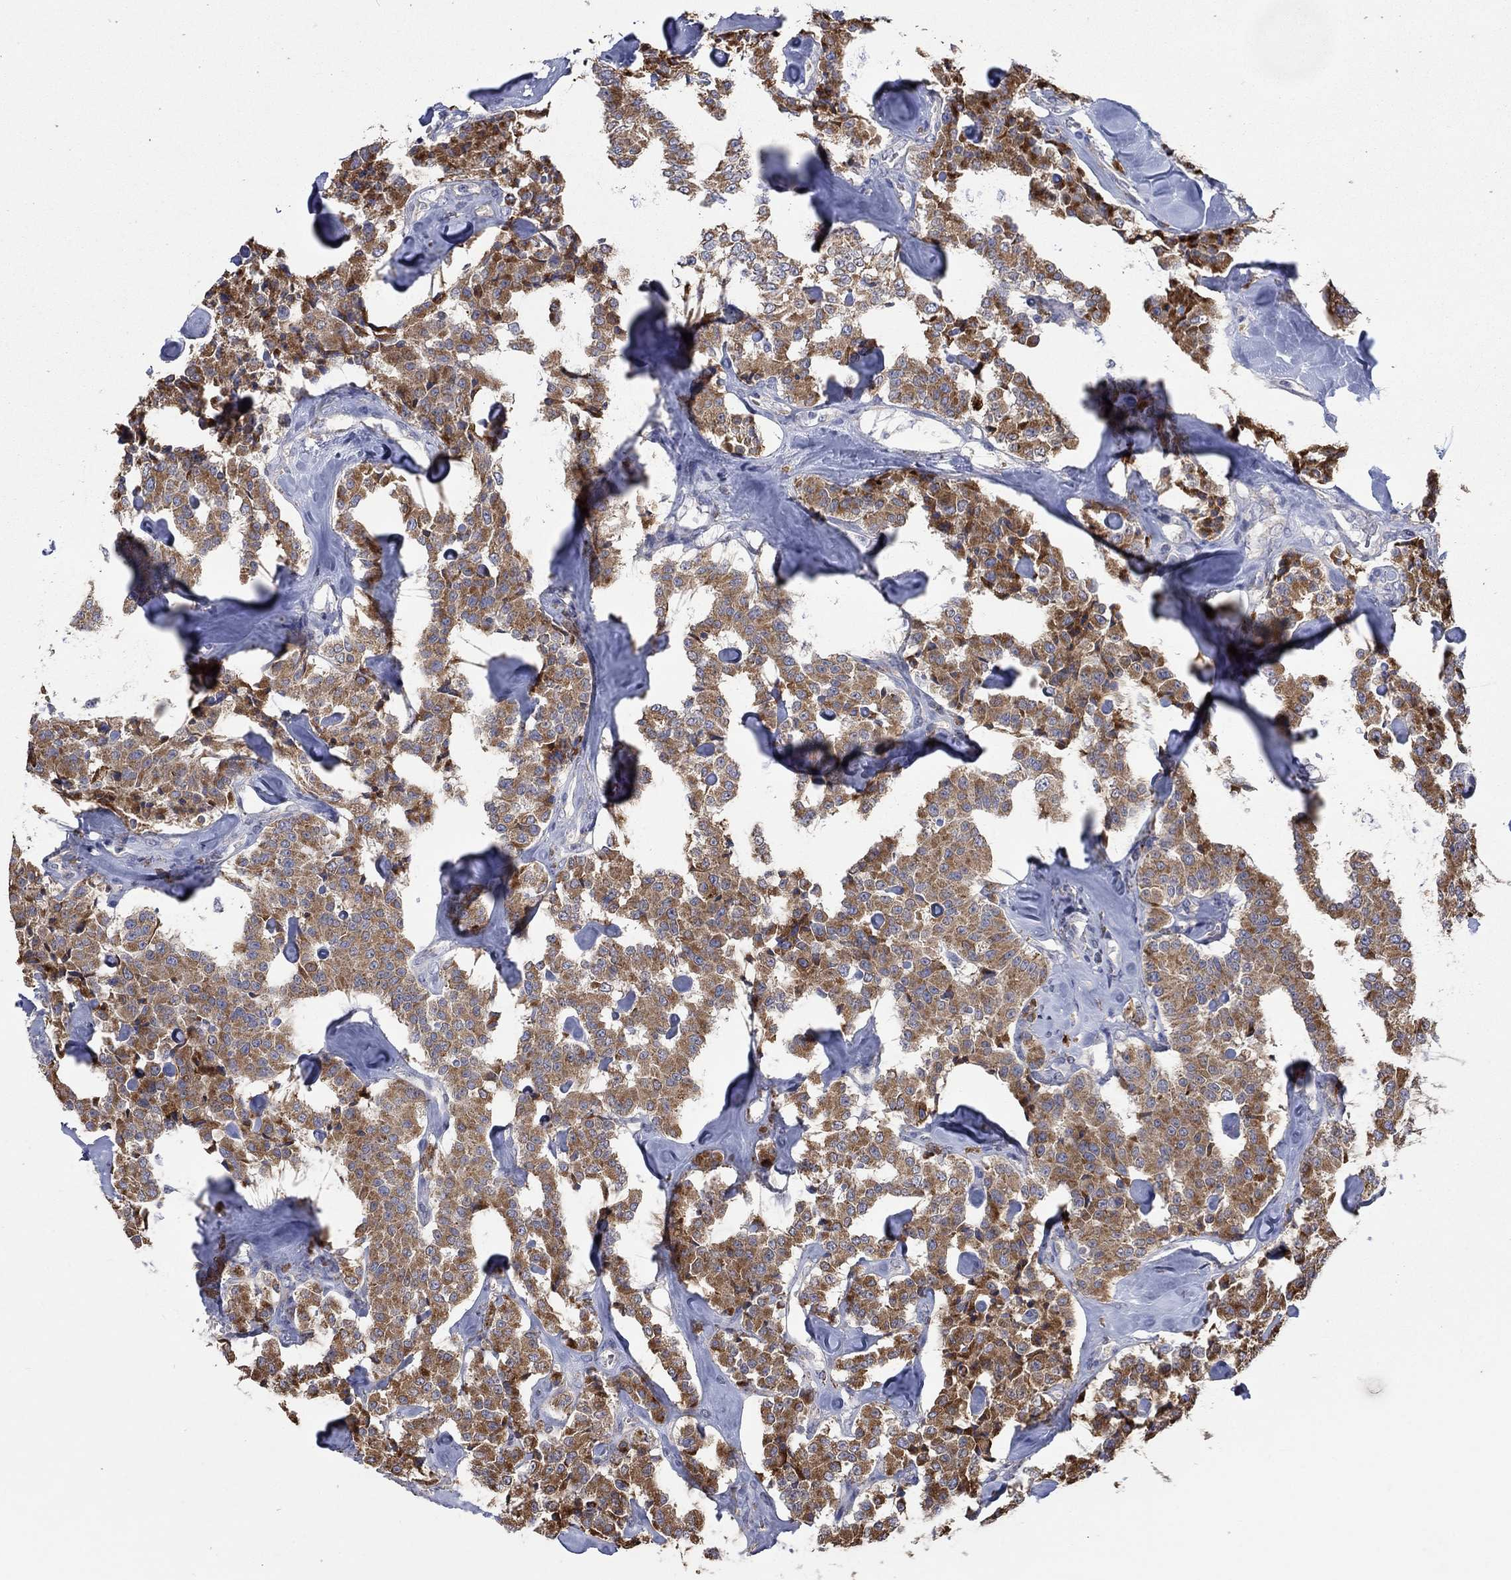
{"staining": {"intensity": "moderate", "quantity": ">75%", "location": "cytoplasmic/membranous"}, "tissue": "carcinoid", "cell_type": "Tumor cells", "image_type": "cancer", "snomed": [{"axis": "morphology", "description": "Carcinoid, malignant, NOS"}, {"axis": "topography", "description": "Pancreas"}], "caption": "An image of human carcinoid (malignant) stained for a protein demonstrates moderate cytoplasmic/membranous brown staining in tumor cells.", "gene": "UGT8", "patient": {"sex": "male", "age": 41}}